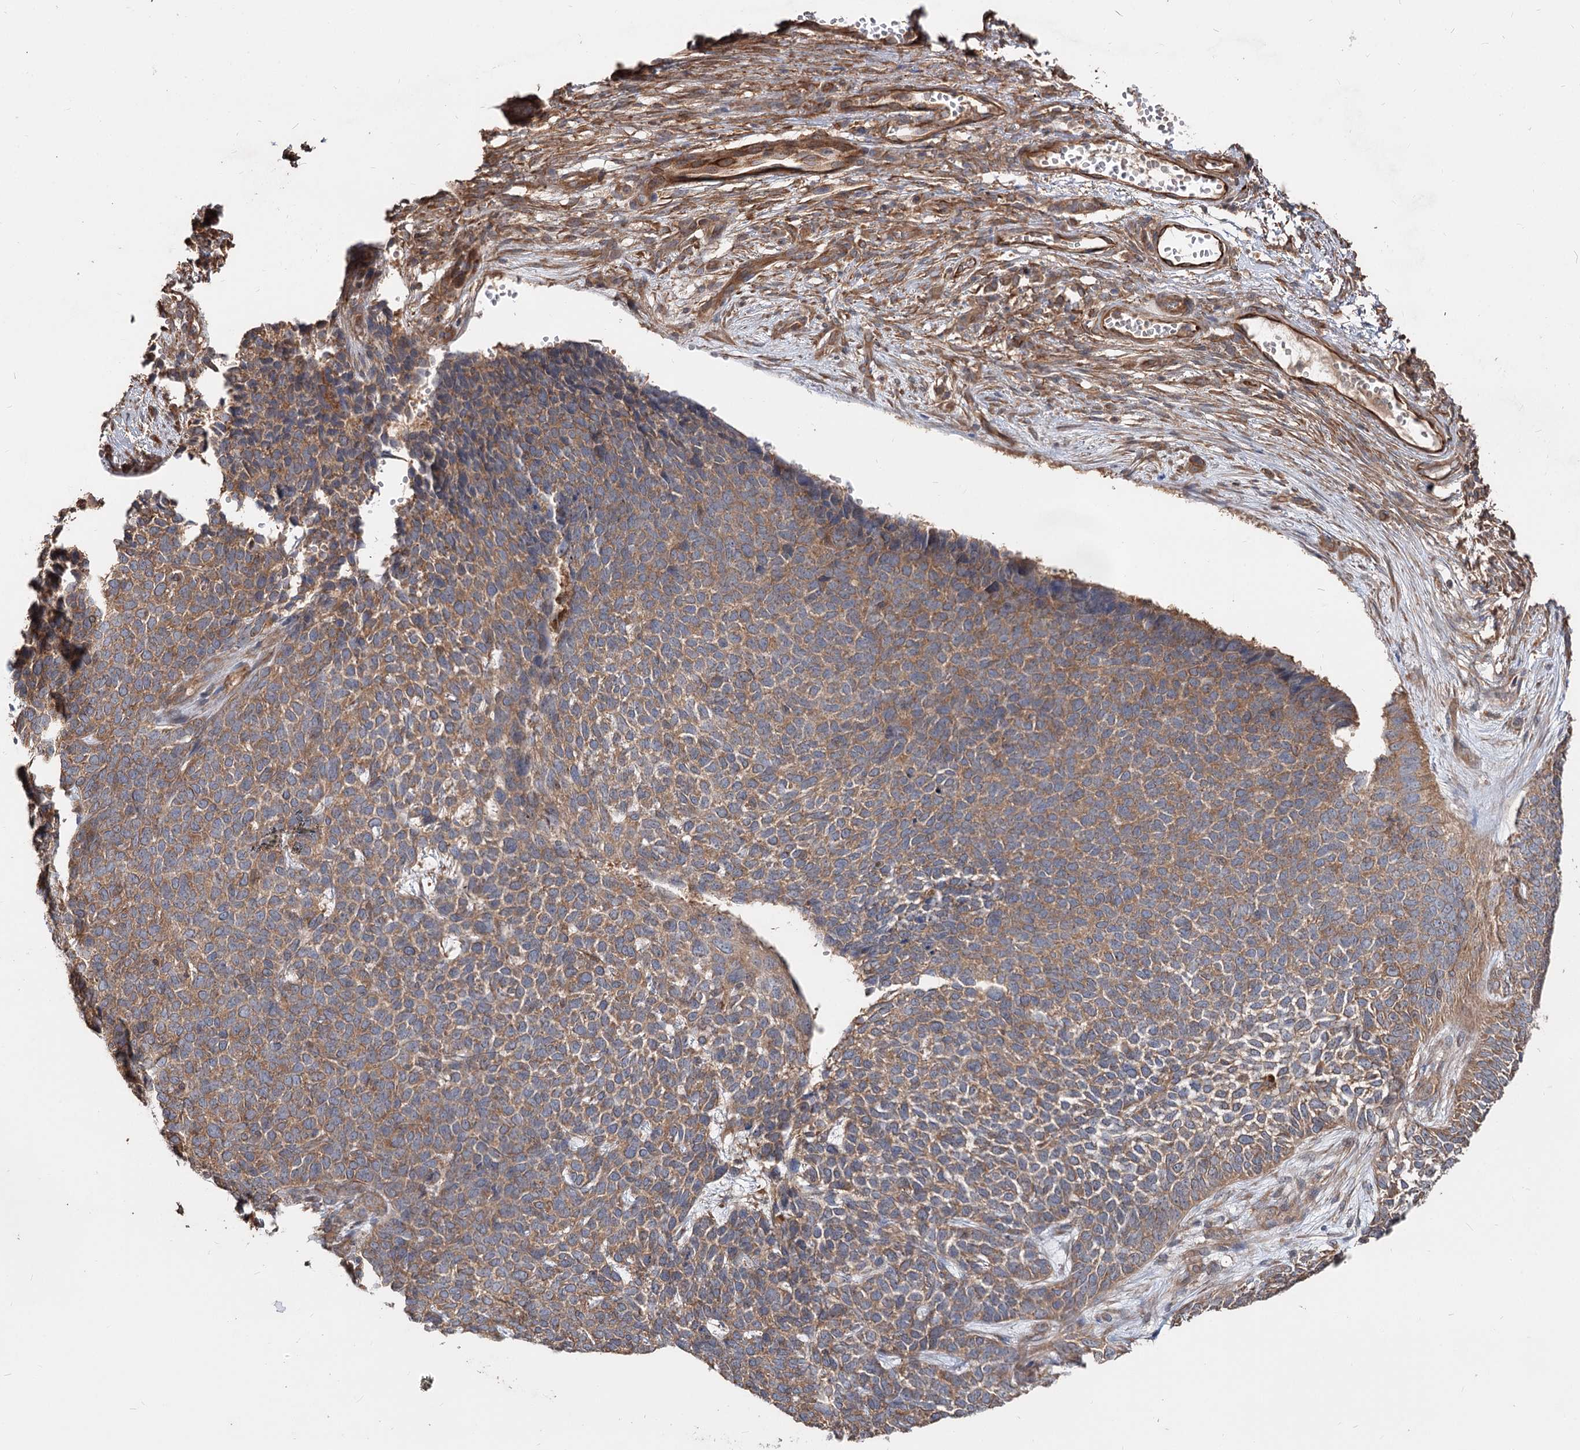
{"staining": {"intensity": "moderate", "quantity": ">75%", "location": "cytoplasmic/membranous"}, "tissue": "skin cancer", "cell_type": "Tumor cells", "image_type": "cancer", "snomed": [{"axis": "morphology", "description": "Basal cell carcinoma"}, {"axis": "topography", "description": "Skin"}], "caption": "Tumor cells display moderate cytoplasmic/membranous expression in approximately >75% of cells in skin cancer (basal cell carcinoma). The staining was performed using DAB, with brown indicating positive protein expression. Nuclei are stained blue with hematoxylin.", "gene": "SPART", "patient": {"sex": "female", "age": 84}}